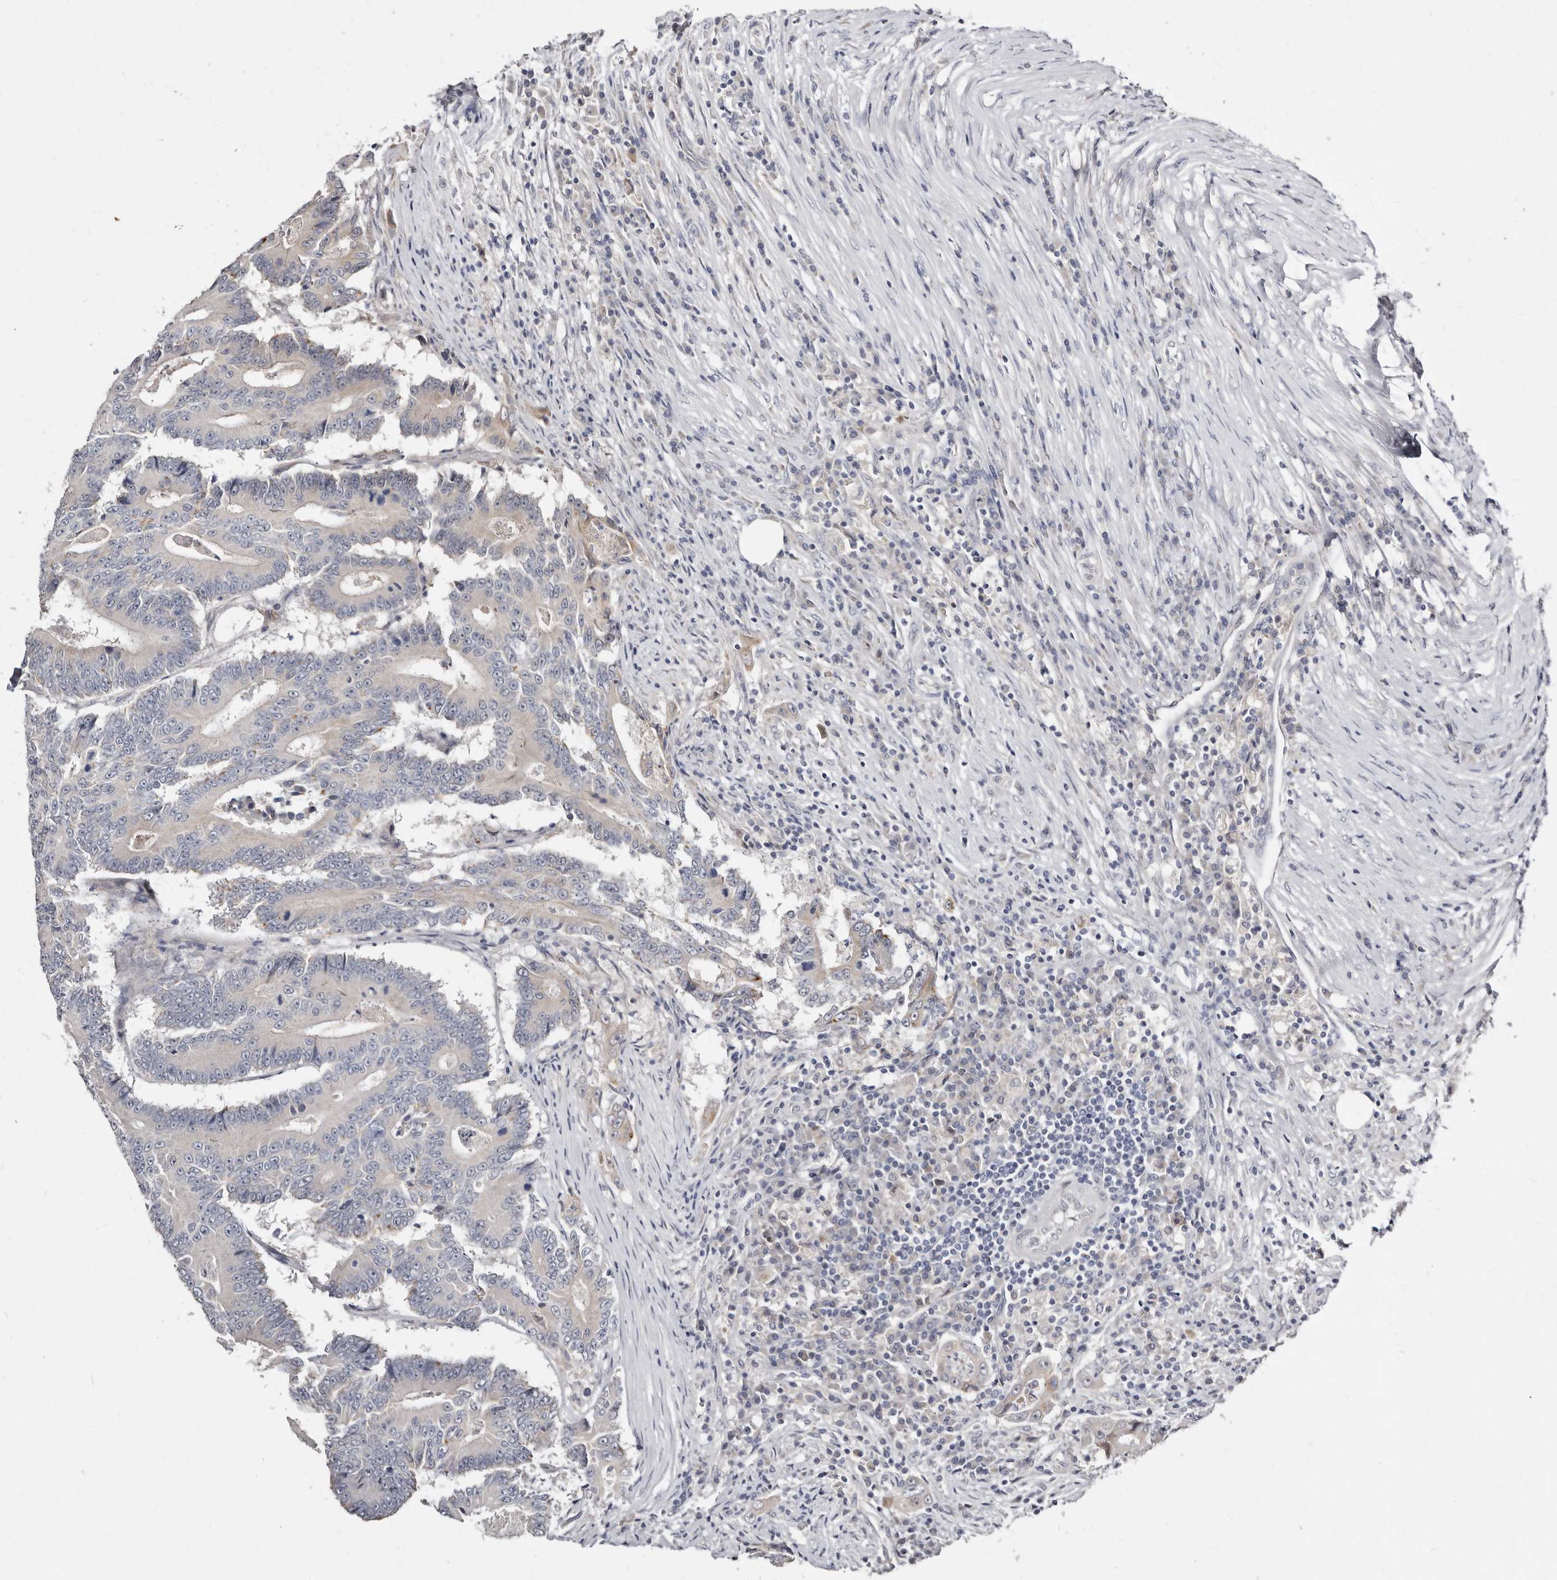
{"staining": {"intensity": "negative", "quantity": "none", "location": "none"}, "tissue": "colorectal cancer", "cell_type": "Tumor cells", "image_type": "cancer", "snomed": [{"axis": "morphology", "description": "Adenocarcinoma, NOS"}, {"axis": "topography", "description": "Colon"}], "caption": "The photomicrograph demonstrates no staining of tumor cells in colorectal cancer (adenocarcinoma). (Stains: DAB immunohistochemistry (IHC) with hematoxylin counter stain, Microscopy: brightfield microscopy at high magnification).", "gene": "KLHL4", "patient": {"sex": "male", "age": 83}}